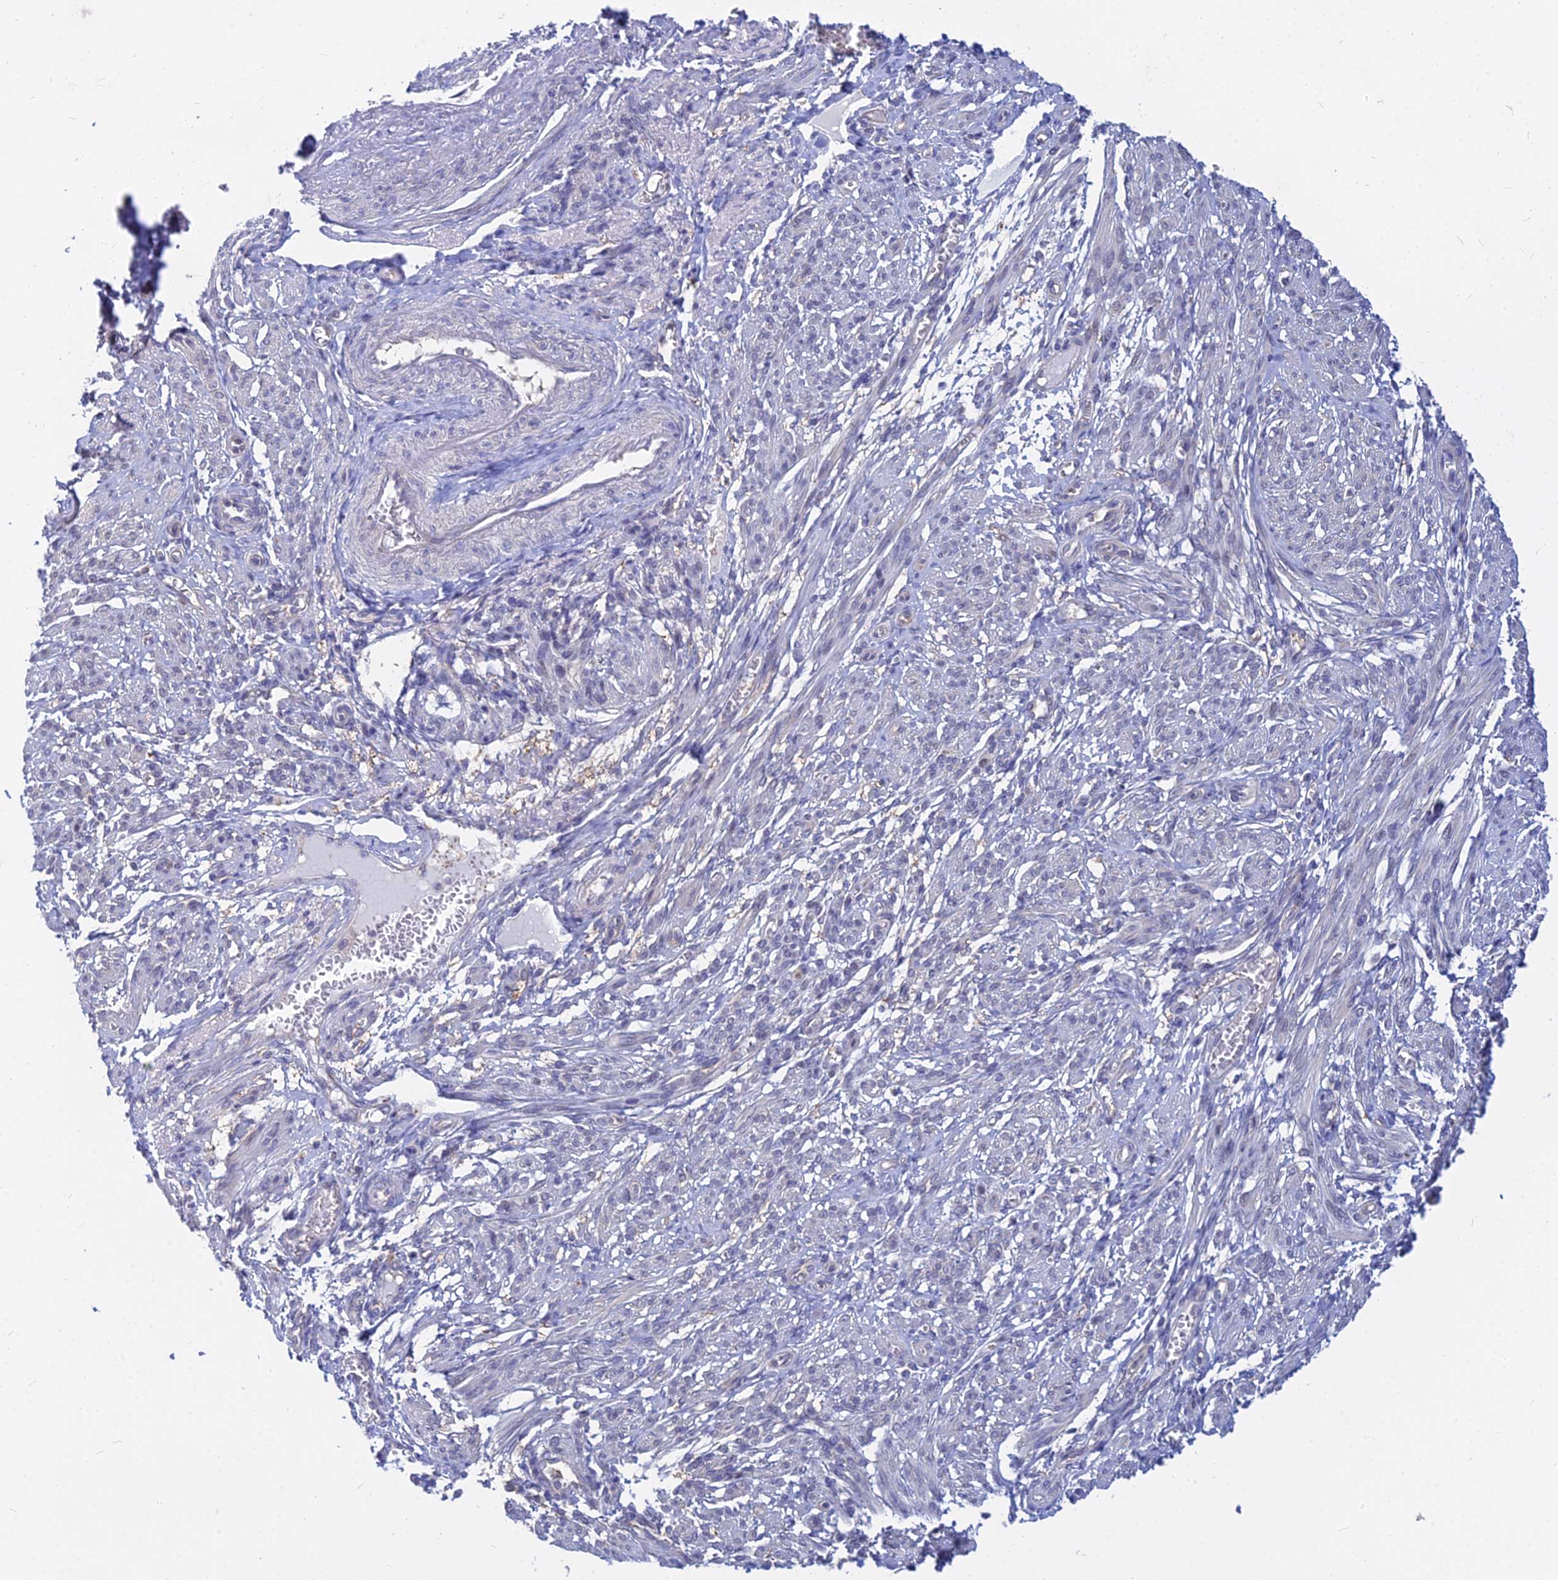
{"staining": {"intensity": "negative", "quantity": "none", "location": "none"}, "tissue": "smooth muscle", "cell_type": "Smooth muscle cells", "image_type": "normal", "snomed": [{"axis": "morphology", "description": "Normal tissue, NOS"}, {"axis": "topography", "description": "Smooth muscle"}], "caption": "The micrograph reveals no significant expression in smooth muscle cells of smooth muscle.", "gene": "B3GALT4", "patient": {"sex": "female", "age": 39}}